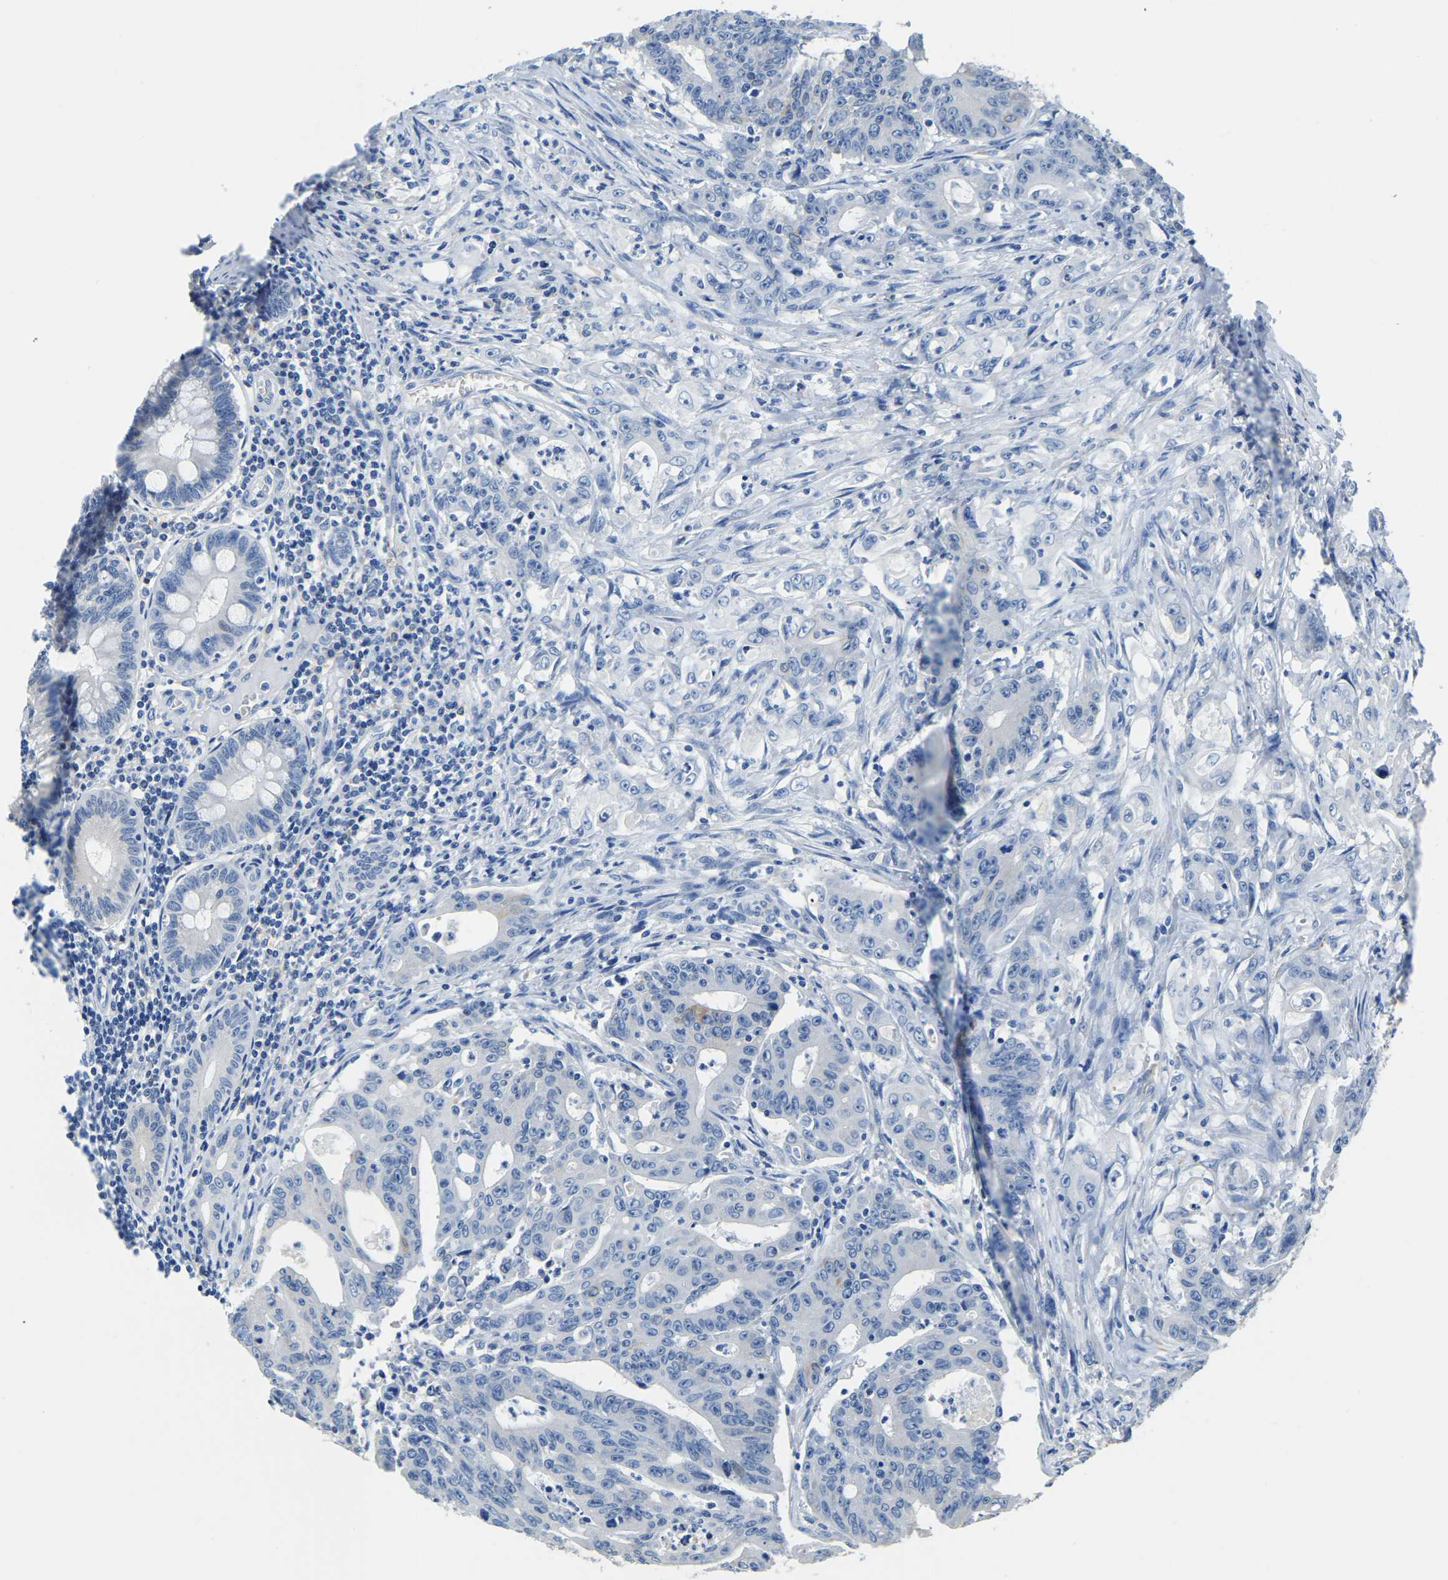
{"staining": {"intensity": "negative", "quantity": "none", "location": "none"}, "tissue": "colorectal cancer", "cell_type": "Tumor cells", "image_type": "cancer", "snomed": [{"axis": "morphology", "description": "Adenocarcinoma, NOS"}, {"axis": "topography", "description": "Colon"}], "caption": "This micrograph is of colorectal adenocarcinoma stained with immunohistochemistry (IHC) to label a protein in brown with the nuclei are counter-stained blue. There is no positivity in tumor cells.", "gene": "ZDHHC13", "patient": {"sex": "male", "age": 45}}